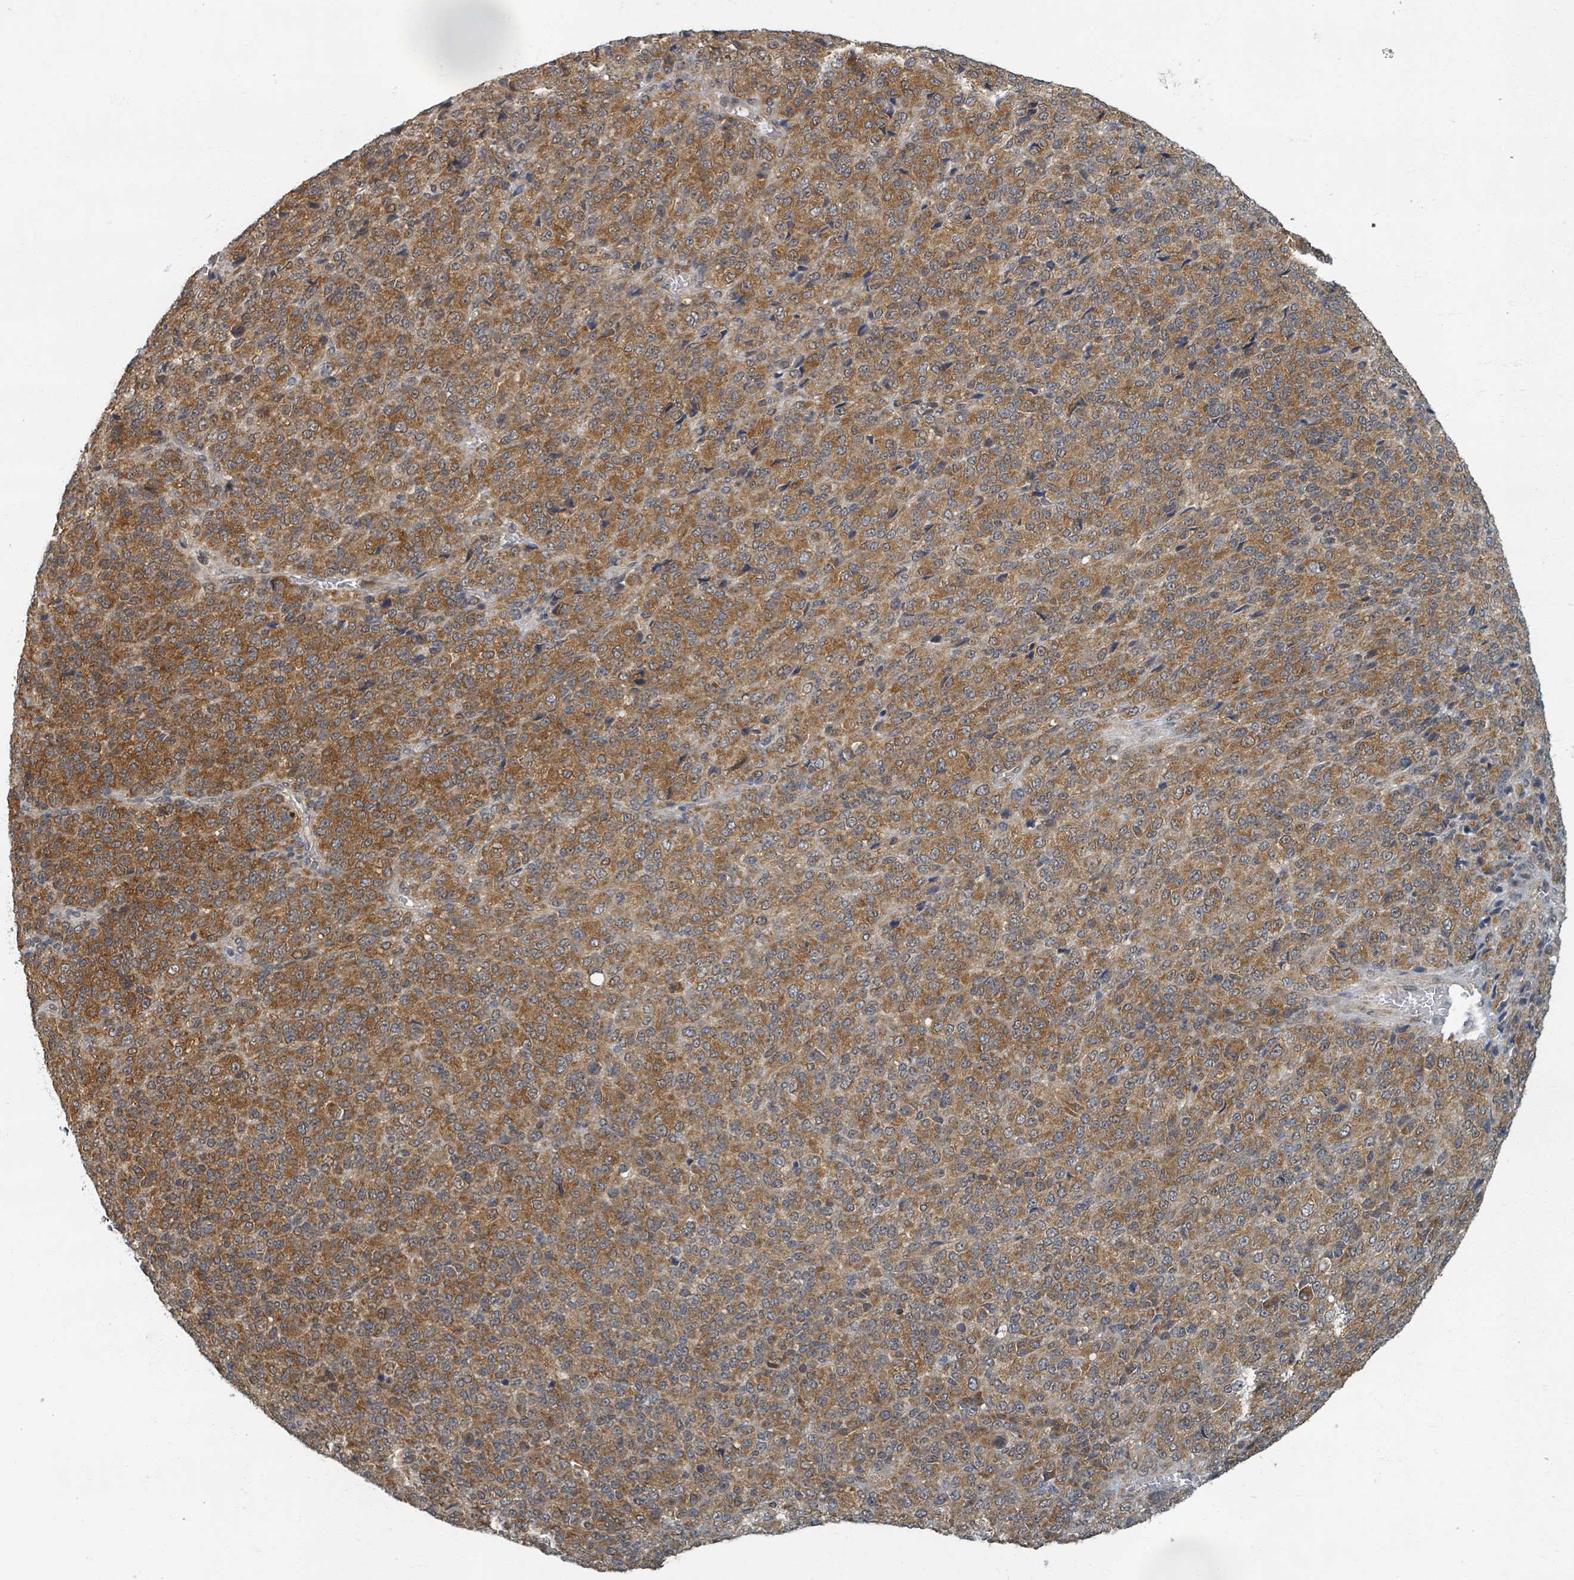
{"staining": {"intensity": "strong", "quantity": ">75%", "location": "cytoplasmic/membranous"}, "tissue": "melanoma", "cell_type": "Tumor cells", "image_type": "cancer", "snomed": [{"axis": "morphology", "description": "Malignant melanoma, Metastatic site"}, {"axis": "topography", "description": "Brain"}], "caption": "Immunohistochemistry of human melanoma shows high levels of strong cytoplasmic/membranous positivity in approximately >75% of tumor cells. The staining is performed using DAB brown chromogen to label protein expression. The nuclei are counter-stained blue using hematoxylin.", "gene": "INTS15", "patient": {"sex": "female", "age": 56}}